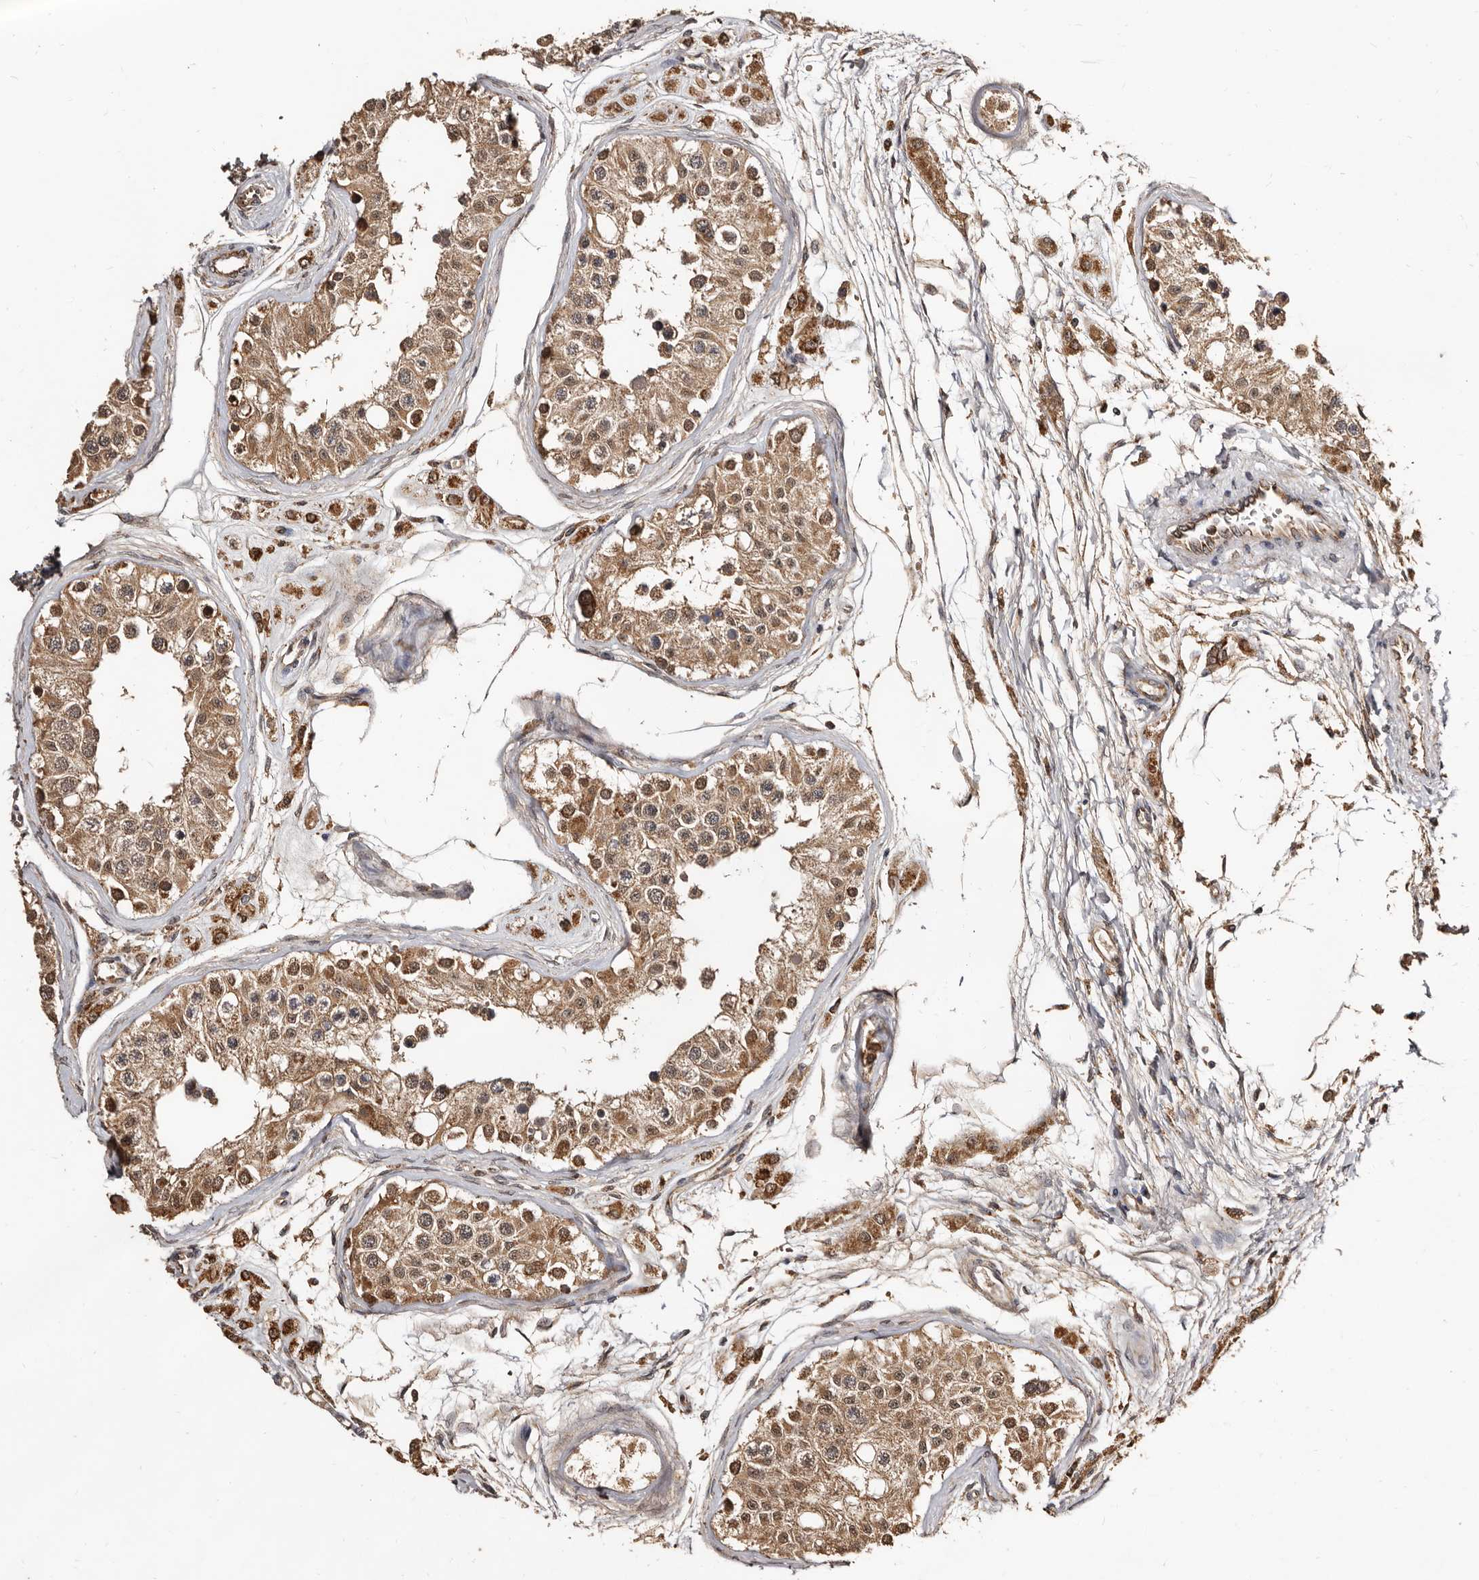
{"staining": {"intensity": "moderate", "quantity": ">75%", "location": "cytoplasmic/membranous"}, "tissue": "testis", "cell_type": "Cells in seminiferous ducts", "image_type": "normal", "snomed": [{"axis": "morphology", "description": "Normal tissue, NOS"}, {"axis": "morphology", "description": "Adenocarcinoma, metastatic, NOS"}, {"axis": "topography", "description": "Testis"}], "caption": "IHC staining of benign testis, which displays medium levels of moderate cytoplasmic/membranous staining in approximately >75% of cells in seminiferous ducts indicating moderate cytoplasmic/membranous protein positivity. The staining was performed using DAB (brown) for protein detection and nuclei were counterstained in hematoxylin (blue).", "gene": "AKAP7", "patient": {"sex": "male", "age": 26}}